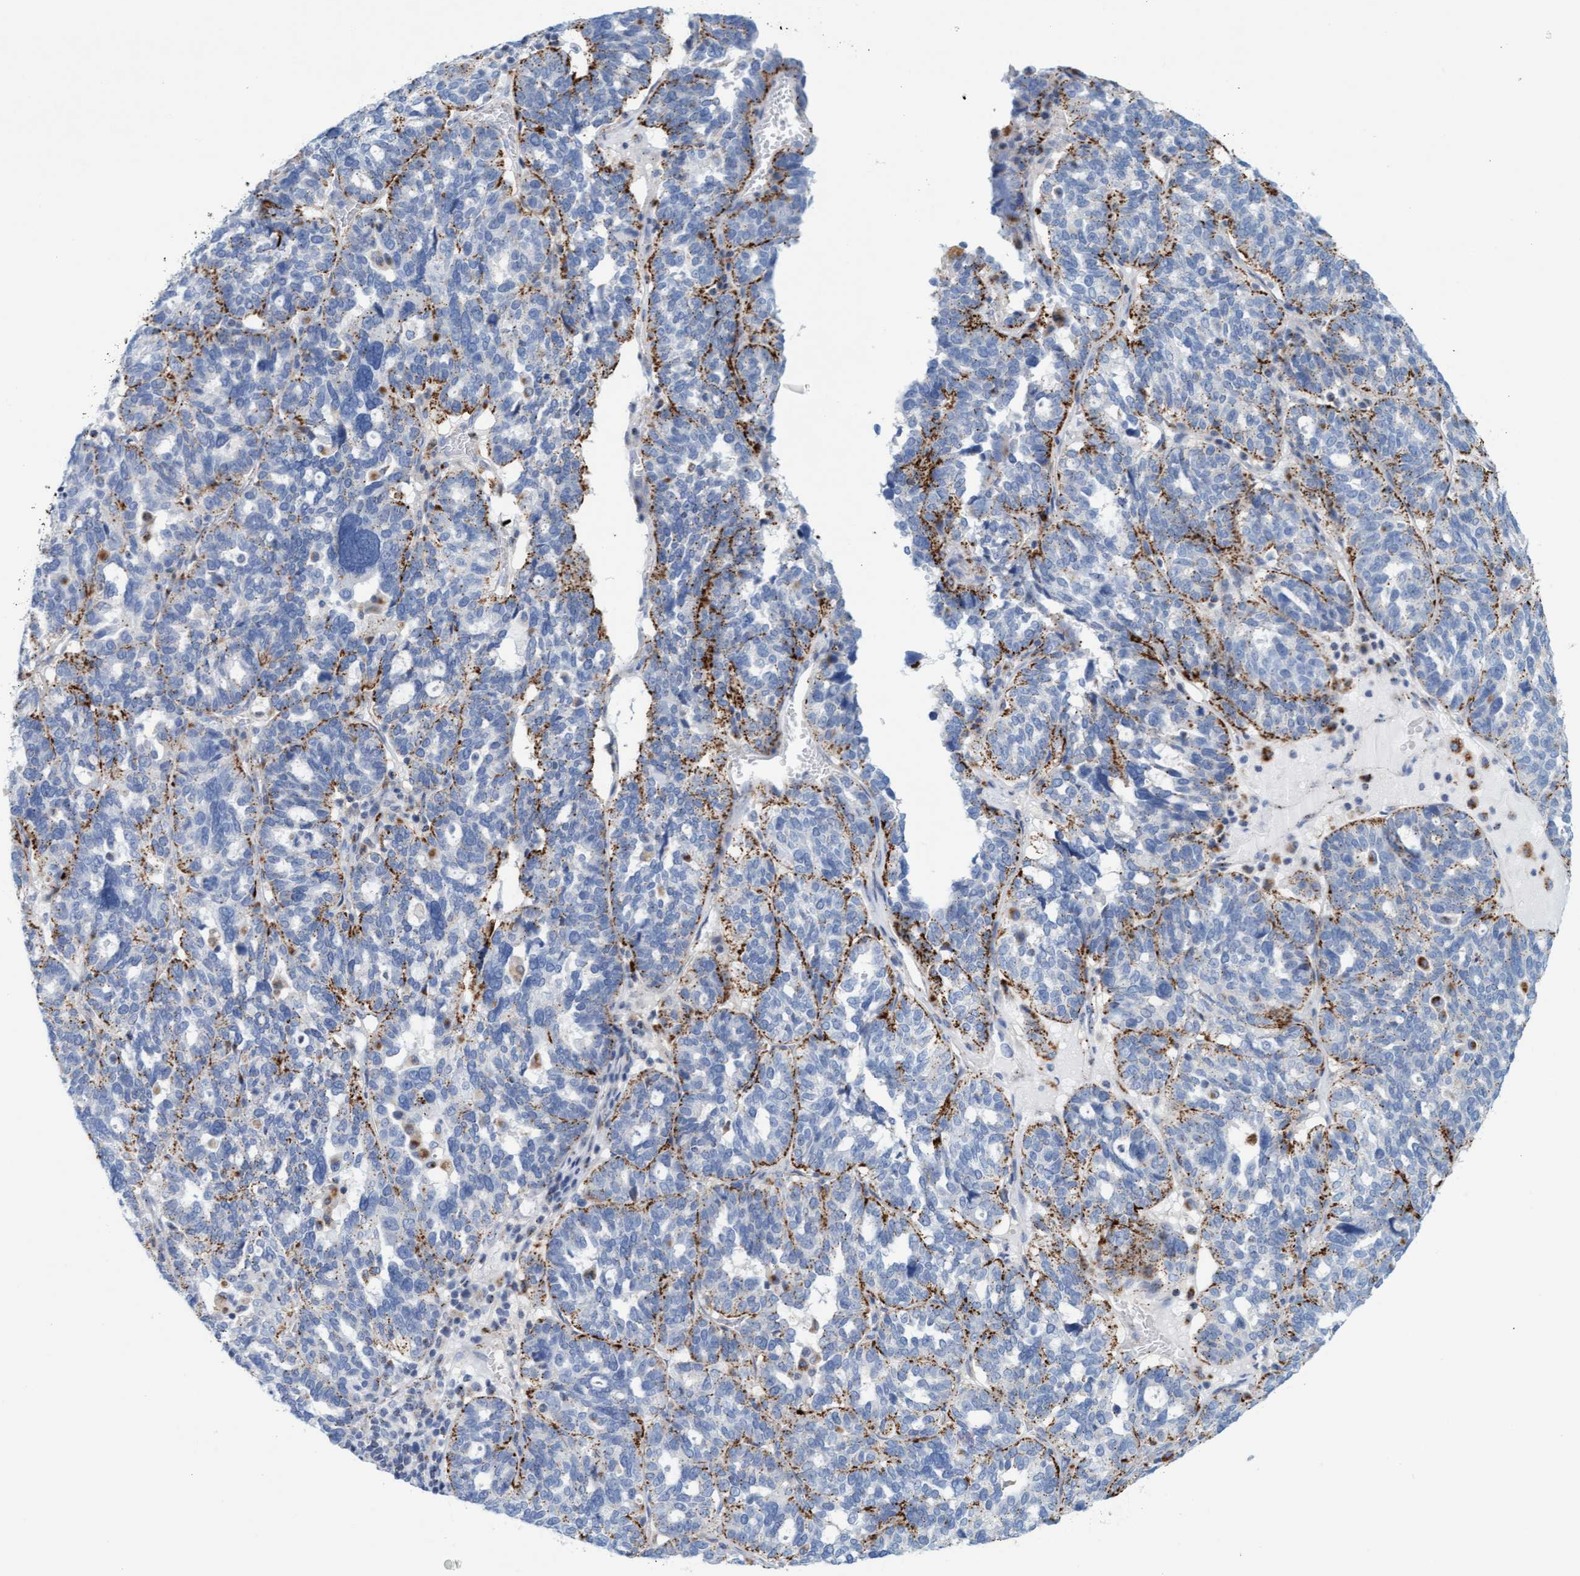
{"staining": {"intensity": "strong", "quantity": "25%-75%", "location": "cytoplasmic/membranous"}, "tissue": "ovarian cancer", "cell_type": "Tumor cells", "image_type": "cancer", "snomed": [{"axis": "morphology", "description": "Cystadenocarcinoma, serous, NOS"}, {"axis": "topography", "description": "Ovary"}], "caption": "Immunohistochemical staining of serous cystadenocarcinoma (ovarian) shows high levels of strong cytoplasmic/membranous protein positivity in approximately 25%-75% of tumor cells.", "gene": "SGSH", "patient": {"sex": "female", "age": 59}}